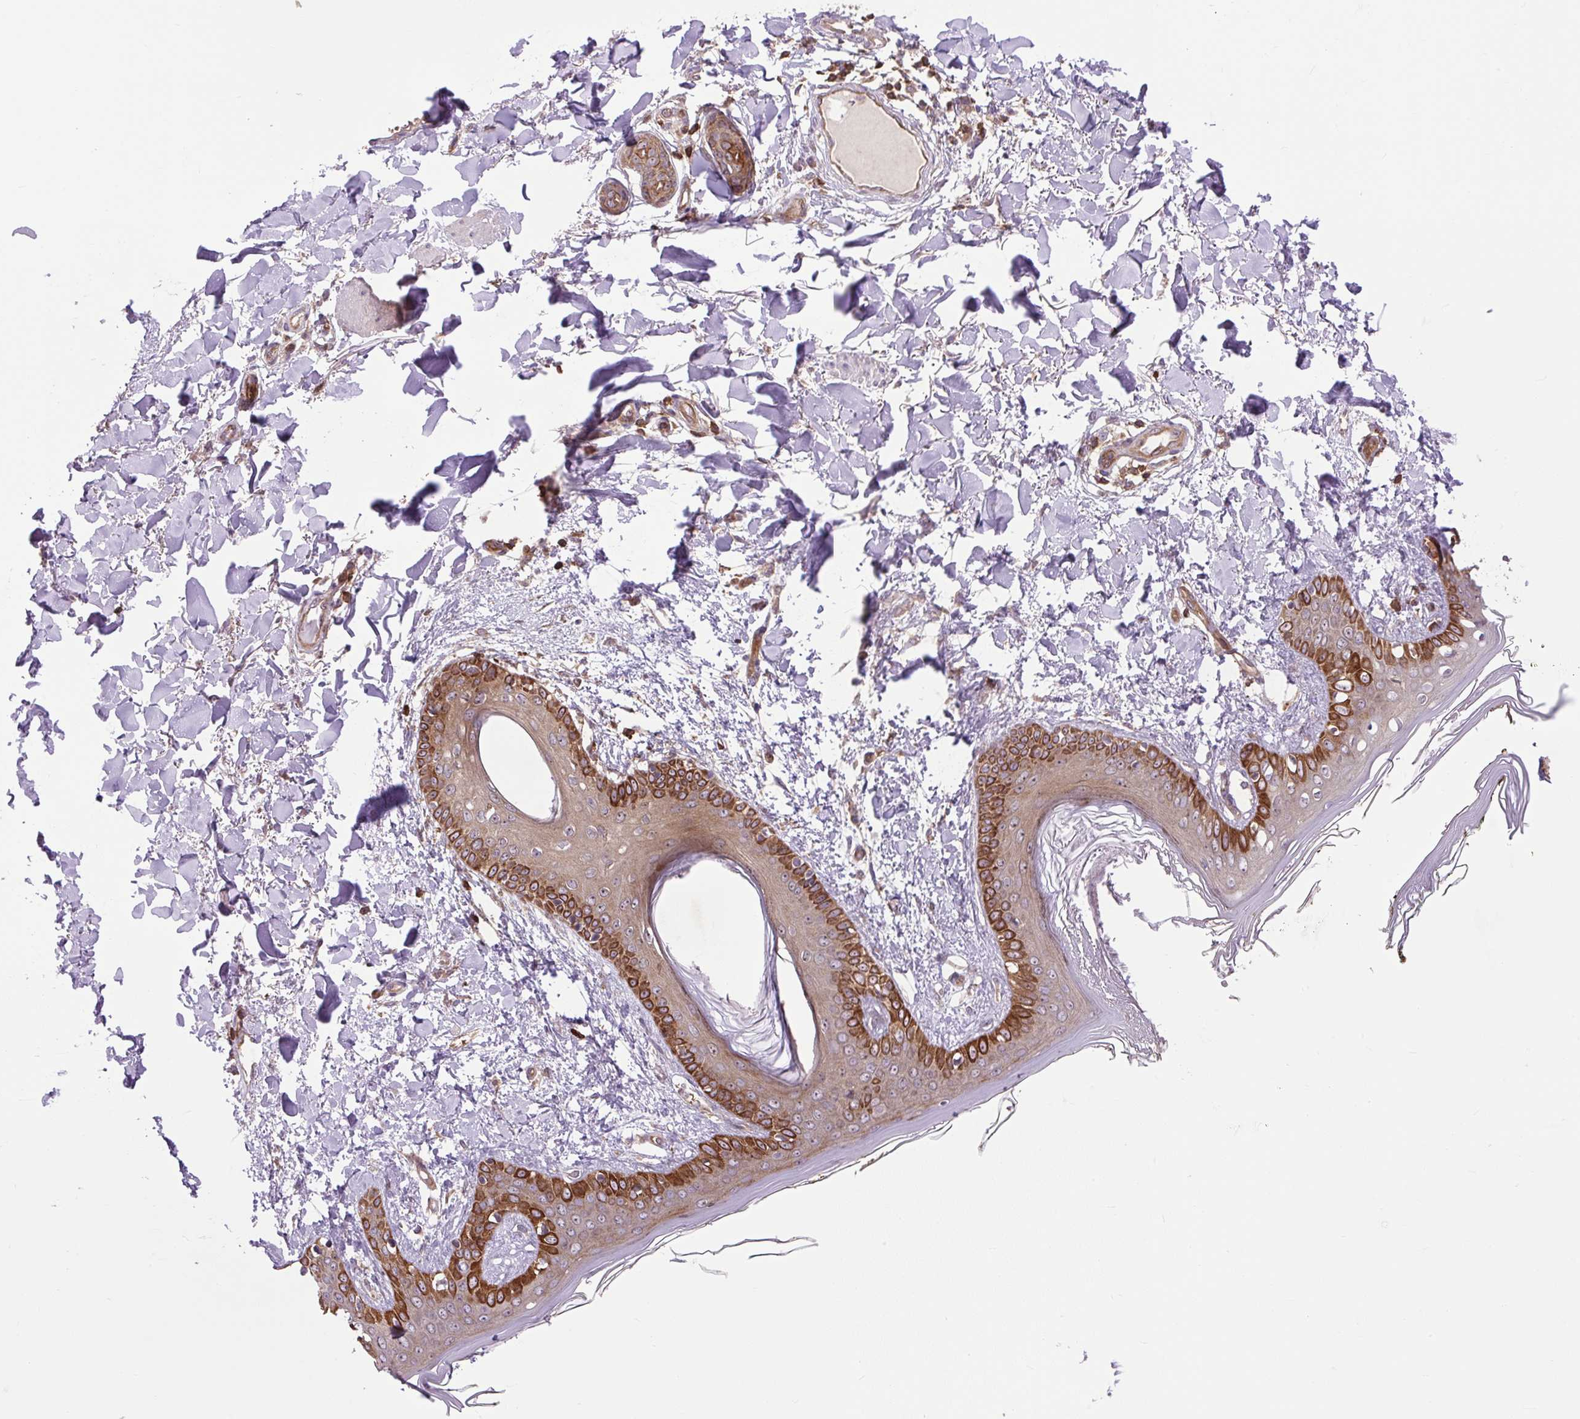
{"staining": {"intensity": "moderate", "quantity": "25%-75%", "location": "cytoplasmic/membranous"}, "tissue": "skin", "cell_type": "Fibroblasts", "image_type": "normal", "snomed": [{"axis": "morphology", "description": "Normal tissue, NOS"}, {"axis": "topography", "description": "Skin"}], "caption": "Skin stained for a protein exhibits moderate cytoplasmic/membranous positivity in fibroblasts. (brown staining indicates protein expression, while blue staining denotes nuclei).", "gene": "PLCG1", "patient": {"sex": "female", "age": 34}}